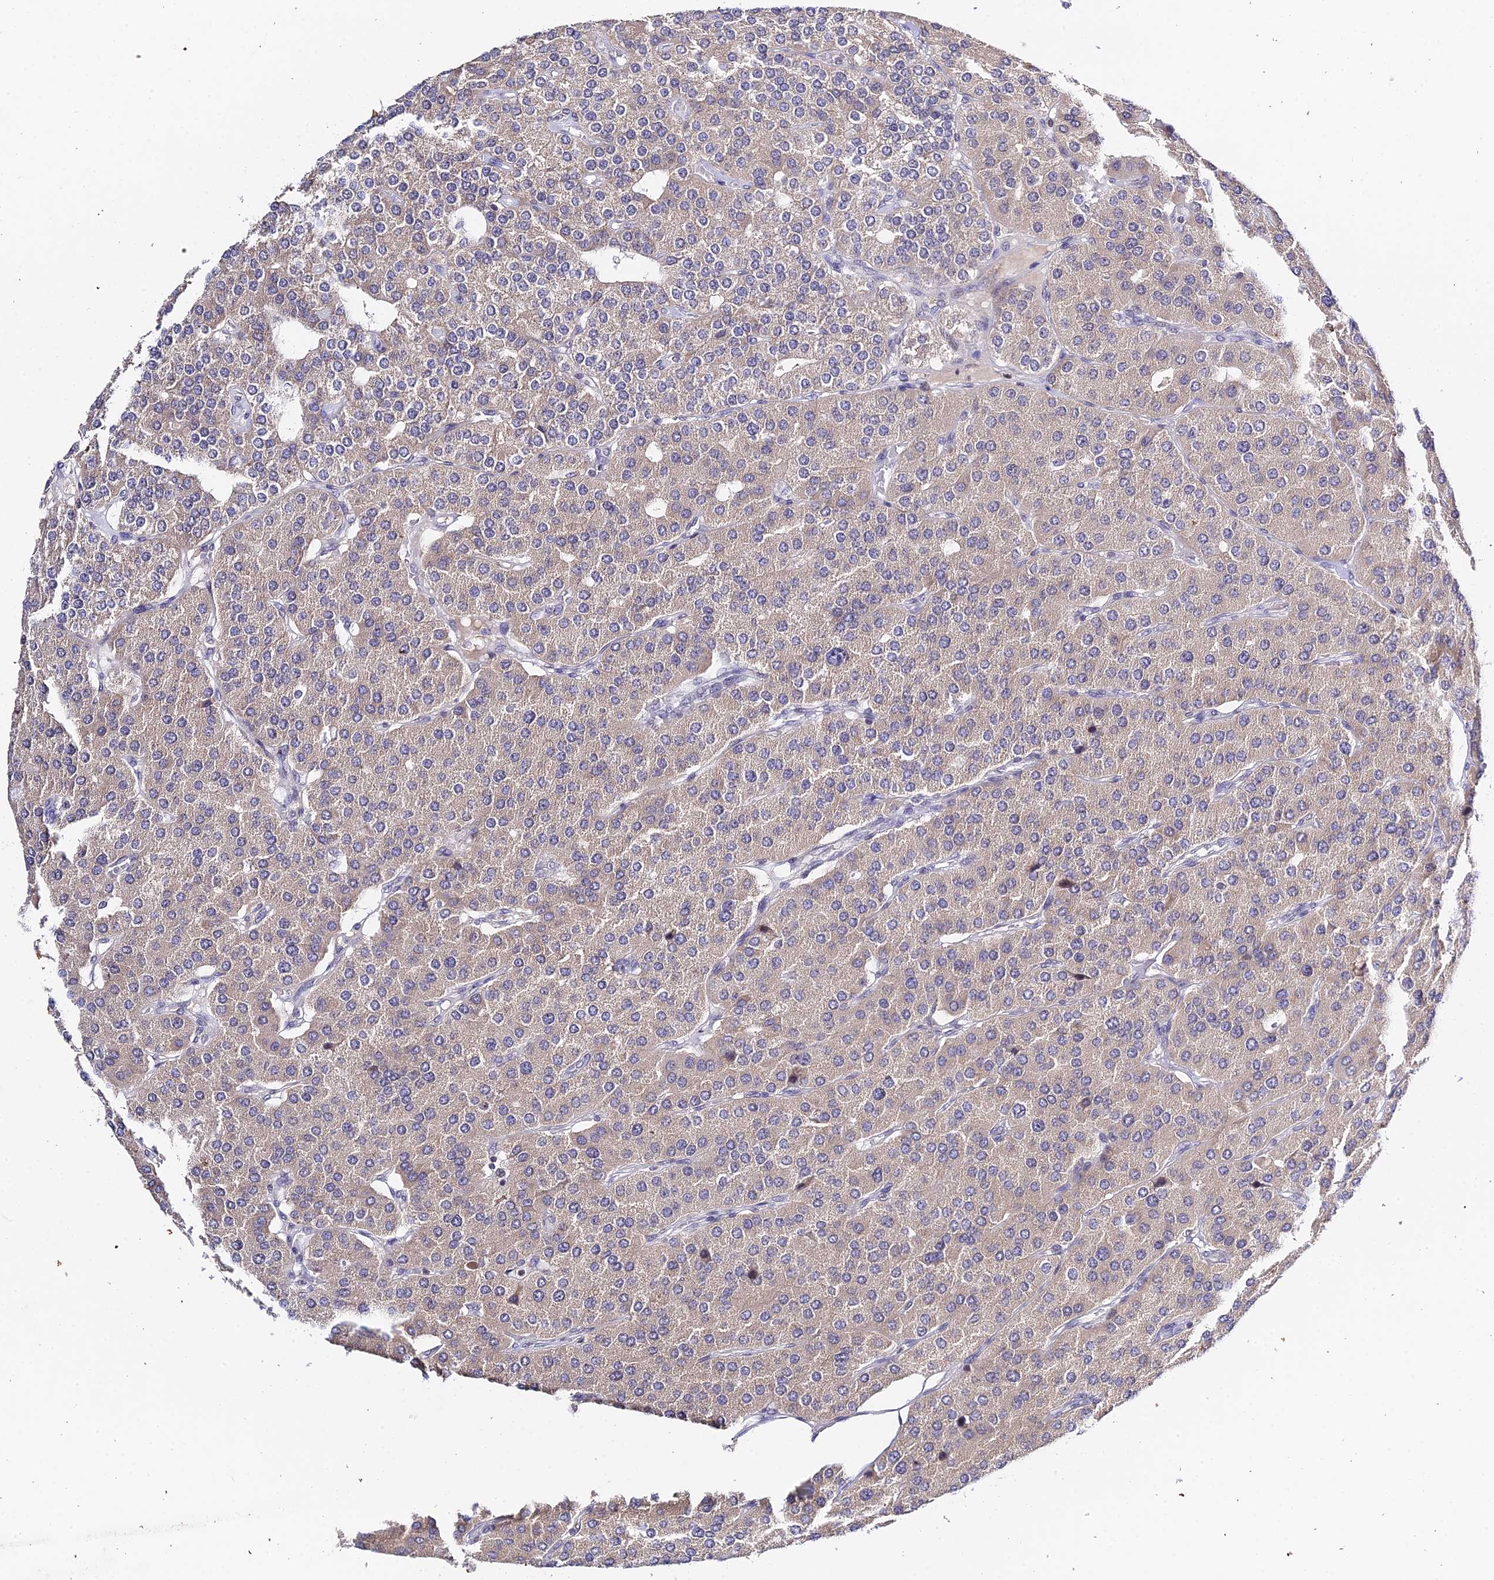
{"staining": {"intensity": "weak", "quantity": "25%-75%", "location": "cytoplasmic/membranous,nuclear"}, "tissue": "parathyroid gland", "cell_type": "Glandular cells", "image_type": "normal", "snomed": [{"axis": "morphology", "description": "Normal tissue, NOS"}, {"axis": "morphology", "description": "Adenoma, NOS"}, {"axis": "topography", "description": "Parathyroid gland"}], "caption": "A high-resolution histopathology image shows IHC staining of normal parathyroid gland, which demonstrates weak cytoplasmic/membranous,nuclear expression in about 25%-75% of glandular cells. The staining is performed using DAB brown chromogen to label protein expression. The nuclei are counter-stained blue using hematoxylin.", "gene": "TEKT1", "patient": {"sex": "female", "age": 86}}